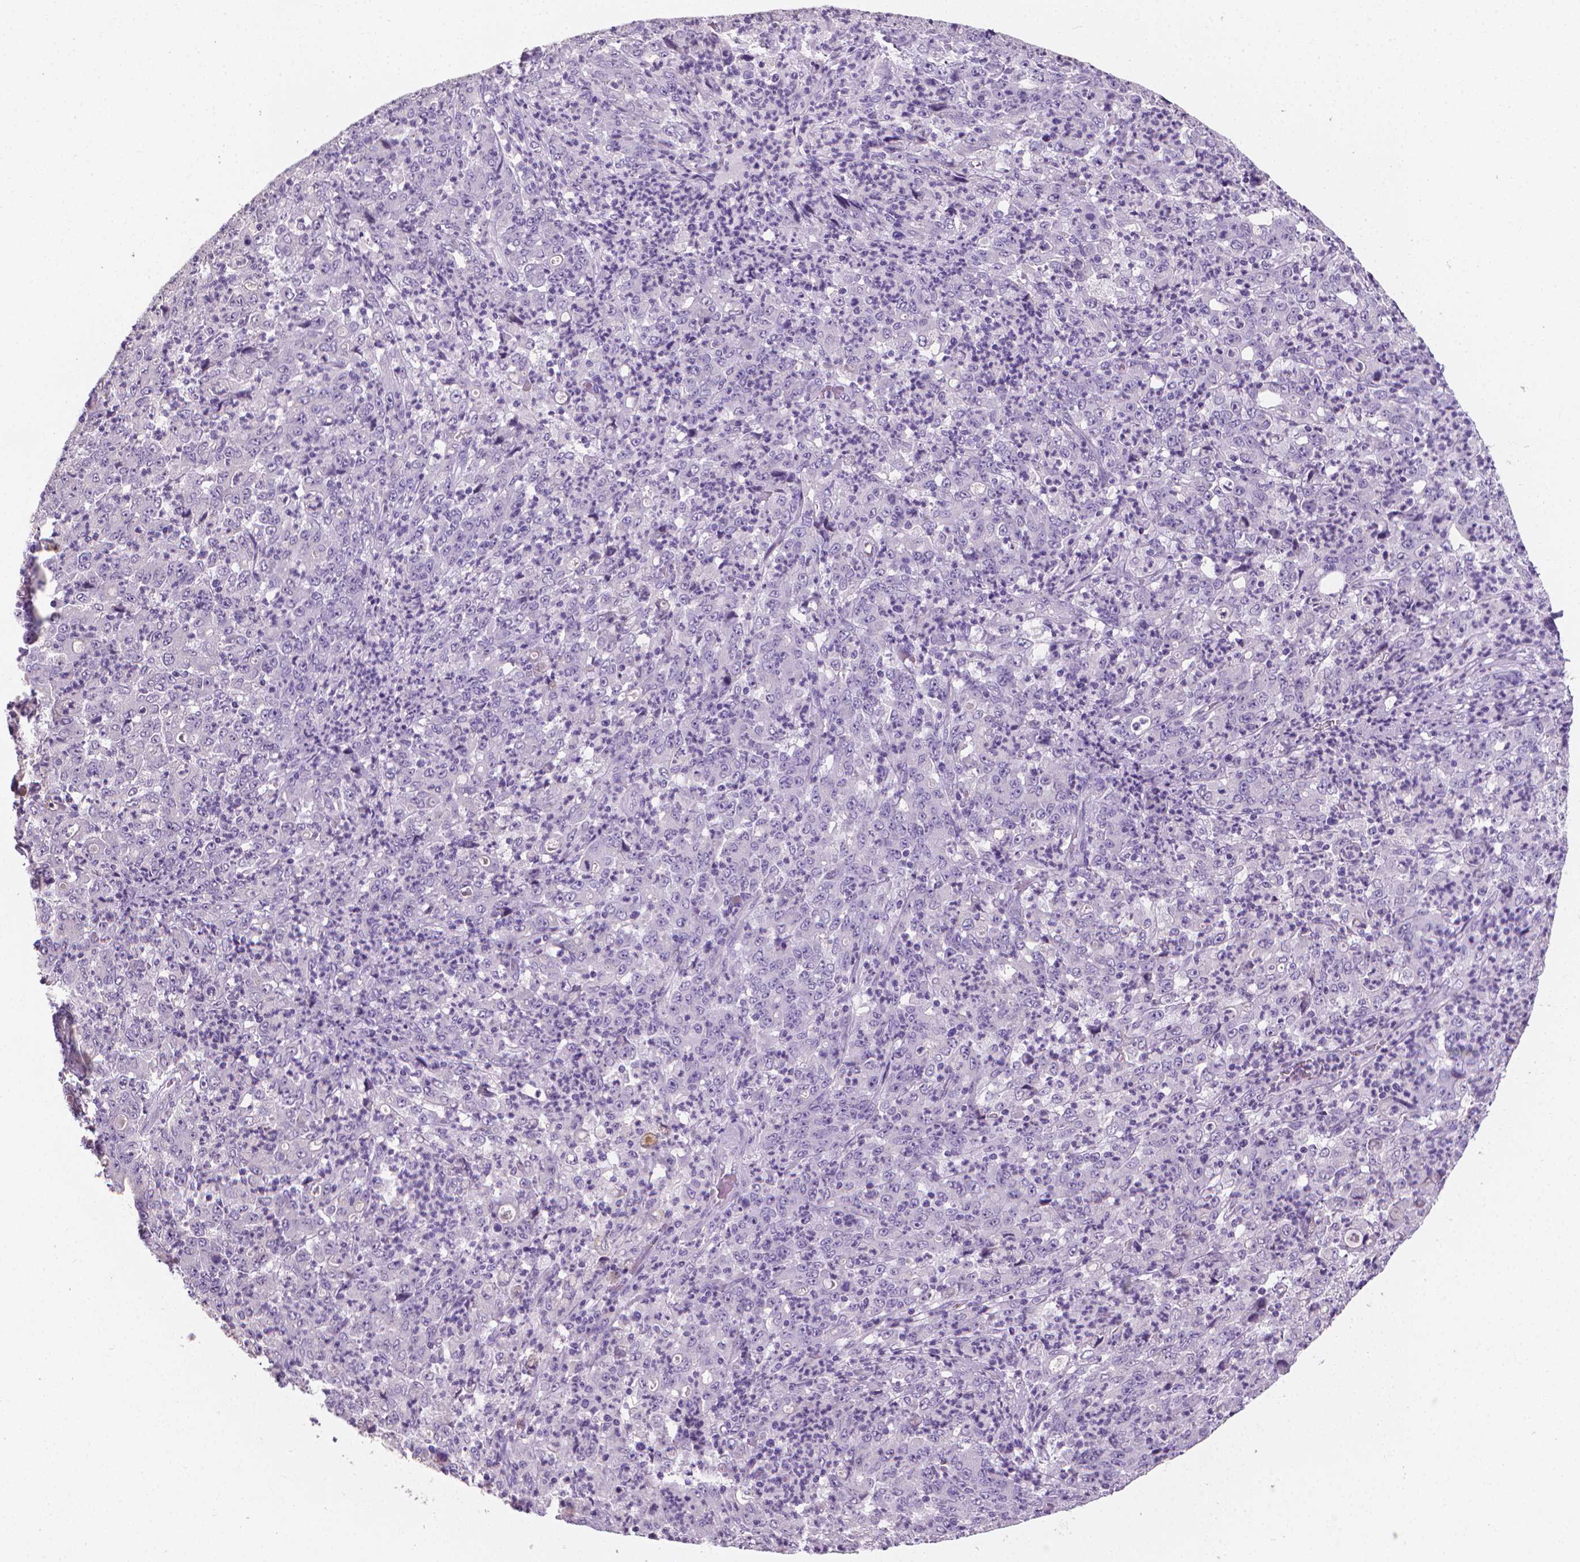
{"staining": {"intensity": "negative", "quantity": "none", "location": "none"}, "tissue": "stomach cancer", "cell_type": "Tumor cells", "image_type": "cancer", "snomed": [{"axis": "morphology", "description": "Adenocarcinoma, NOS"}, {"axis": "topography", "description": "Stomach, lower"}], "caption": "Stomach adenocarcinoma was stained to show a protein in brown. There is no significant positivity in tumor cells.", "gene": "XPNPEP2", "patient": {"sex": "female", "age": 71}}